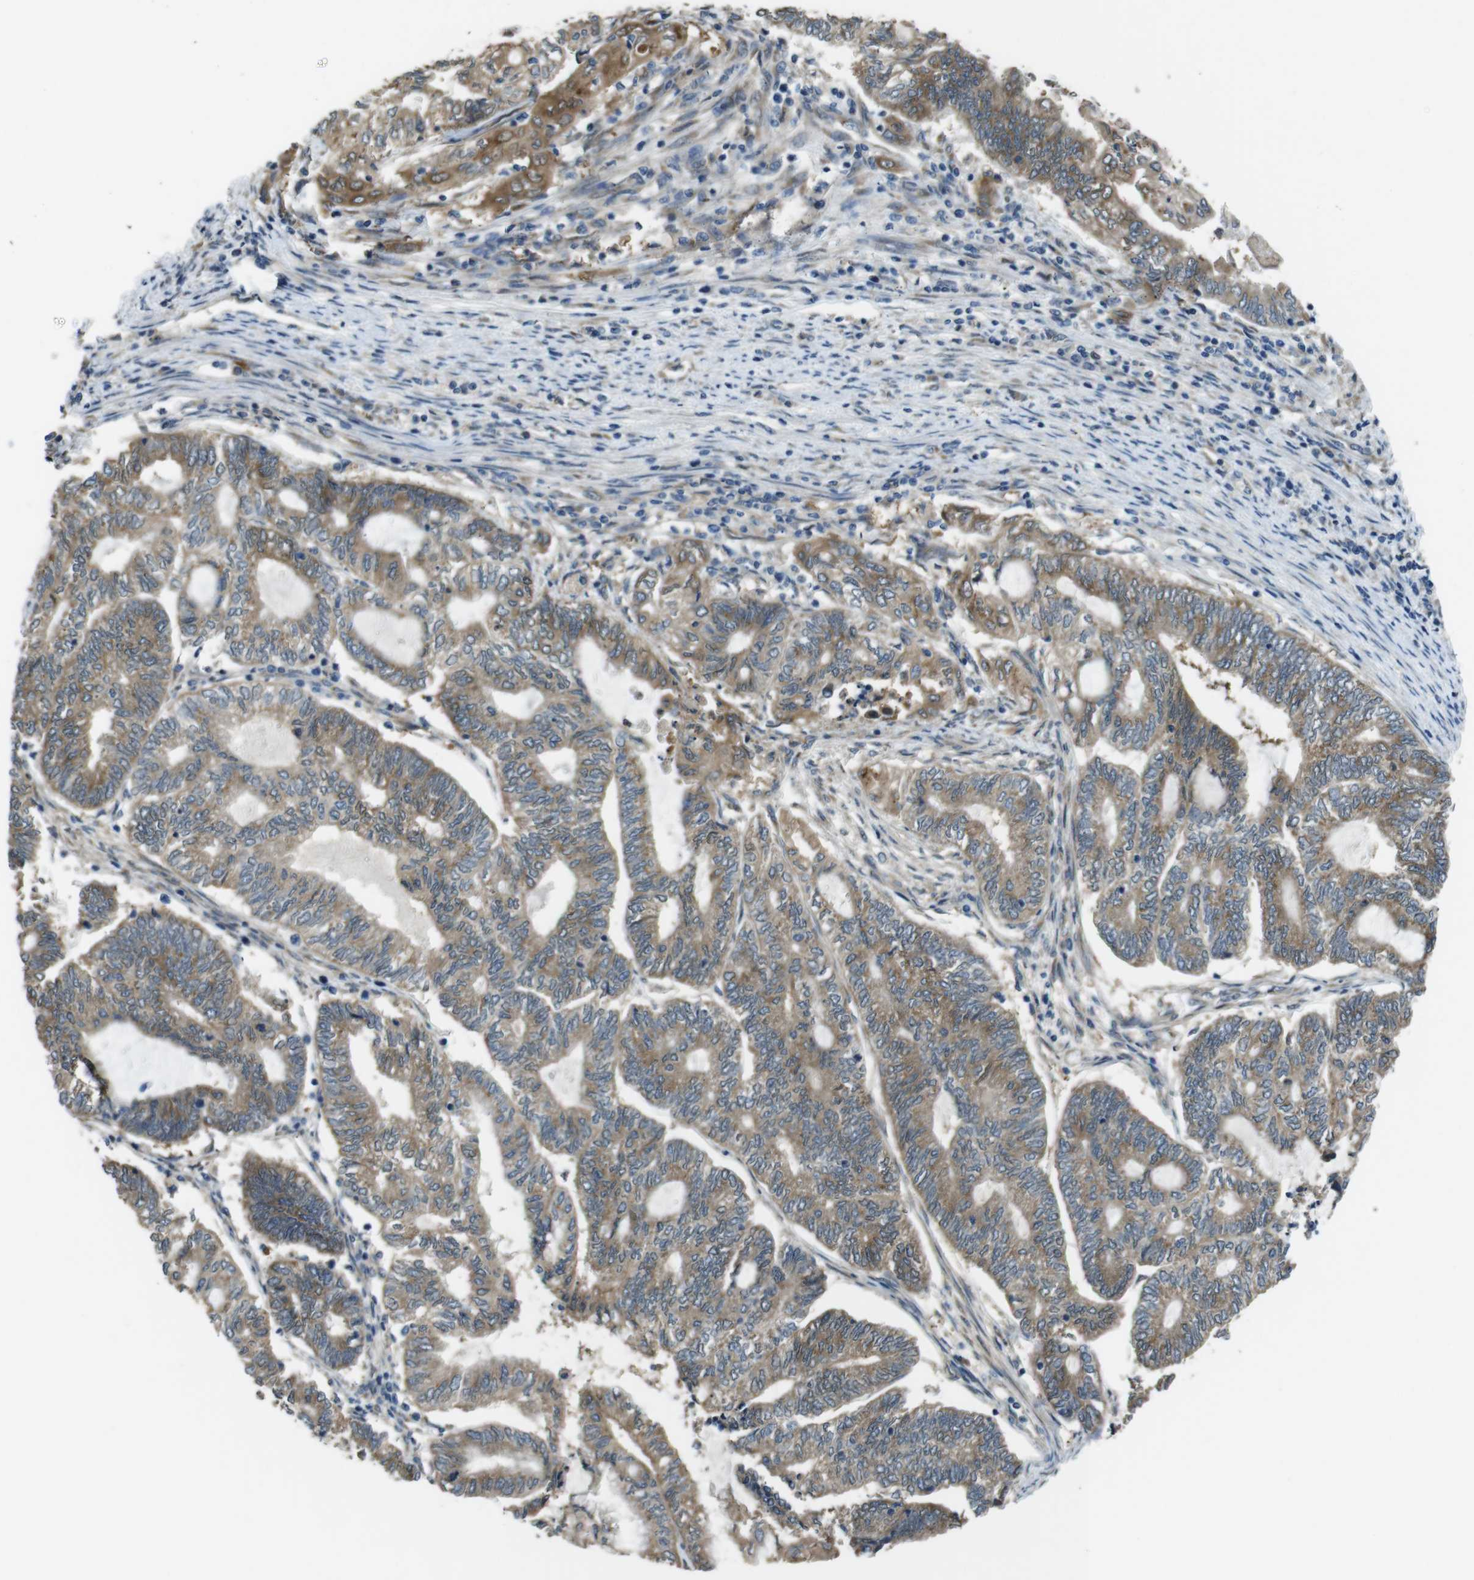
{"staining": {"intensity": "moderate", "quantity": ">75%", "location": "cytoplasmic/membranous"}, "tissue": "endometrial cancer", "cell_type": "Tumor cells", "image_type": "cancer", "snomed": [{"axis": "morphology", "description": "Adenocarcinoma, NOS"}, {"axis": "topography", "description": "Uterus"}, {"axis": "topography", "description": "Endometrium"}], "caption": "Endometrial cancer (adenocarcinoma) stained for a protein reveals moderate cytoplasmic/membranous positivity in tumor cells.", "gene": "RAB6A", "patient": {"sex": "female", "age": 70}}